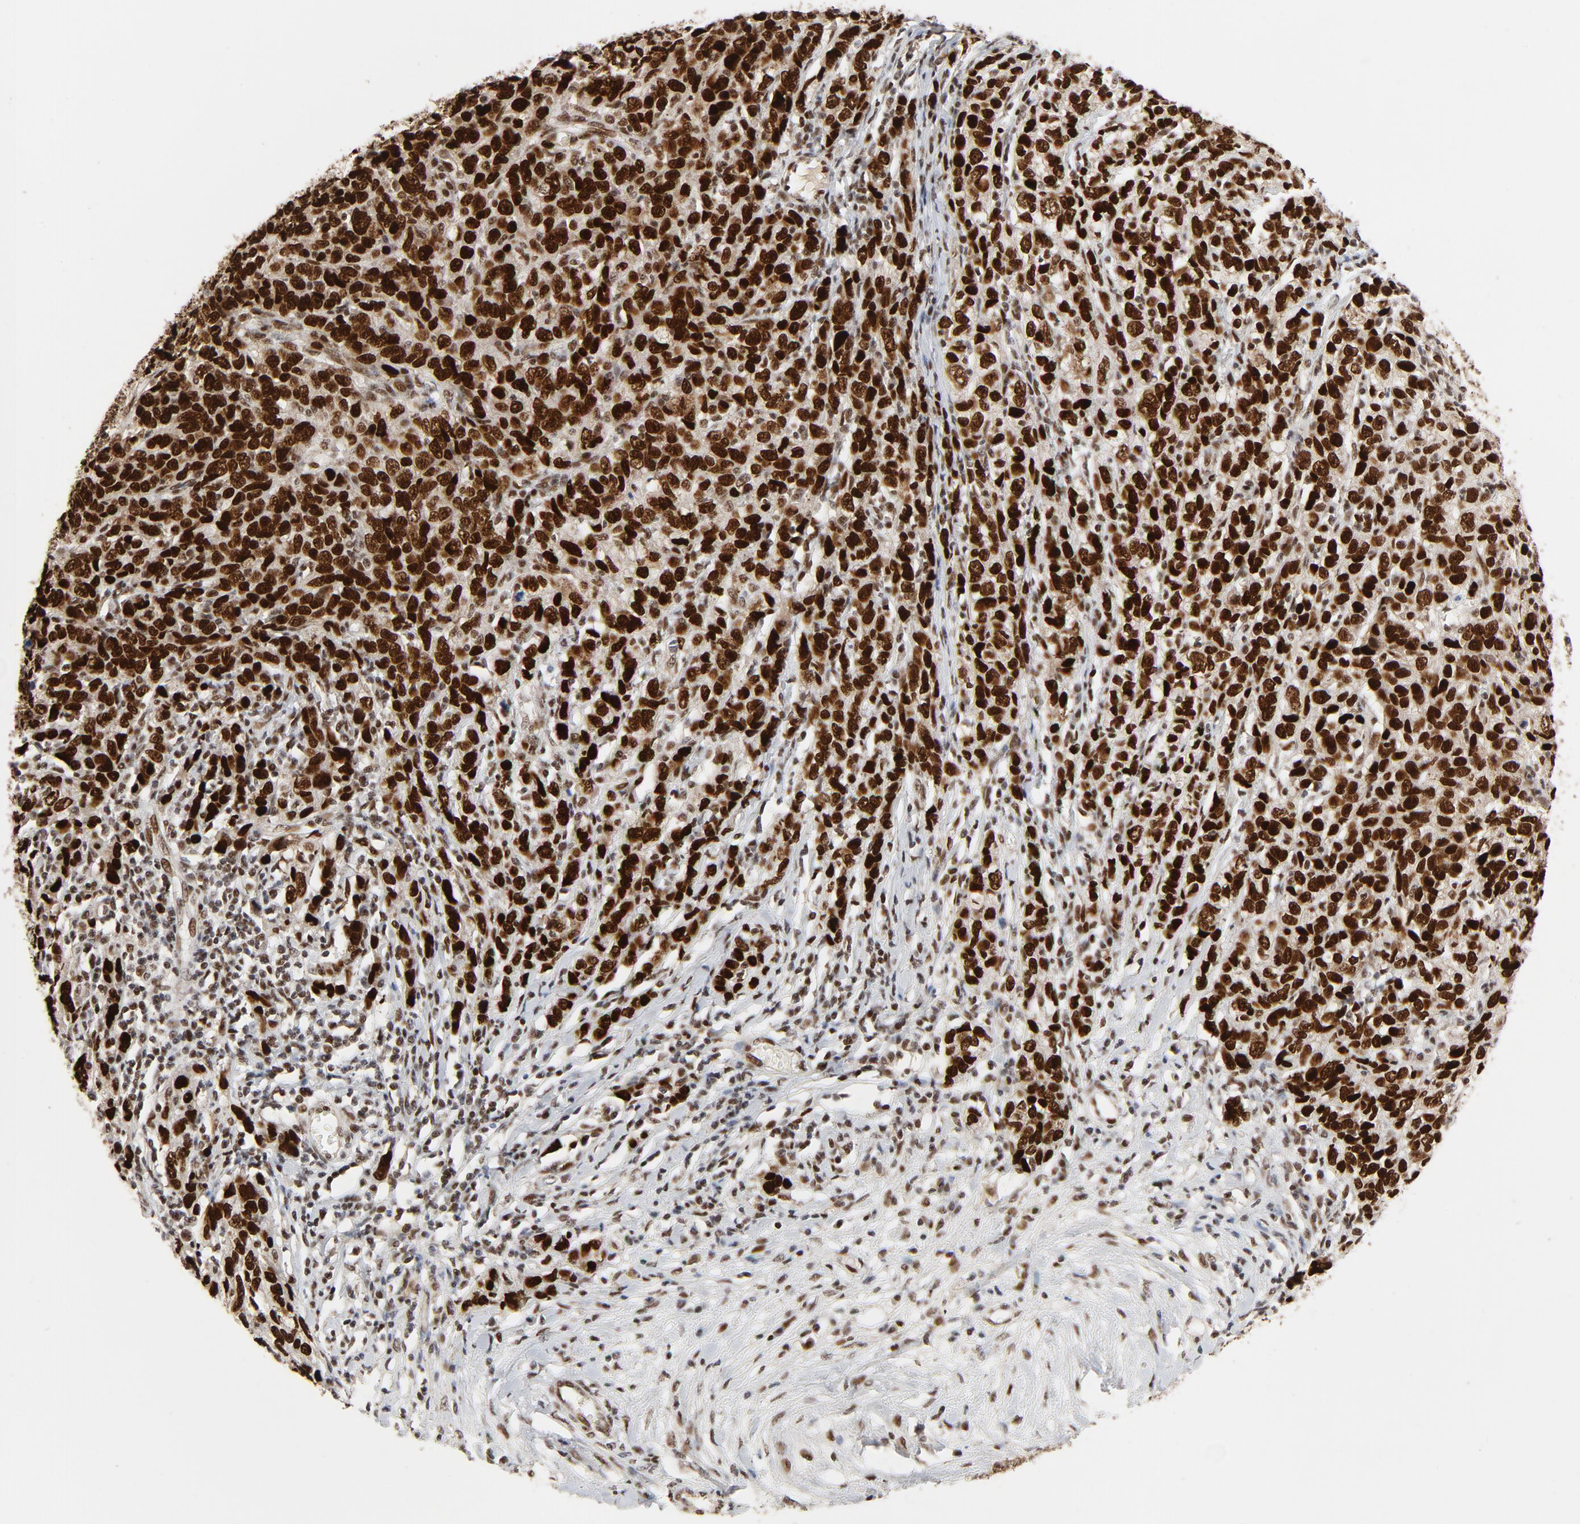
{"staining": {"intensity": "strong", "quantity": ">75%", "location": "nuclear"}, "tissue": "ovarian cancer", "cell_type": "Tumor cells", "image_type": "cancer", "snomed": [{"axis": "morphology", "description": "Cystadenocarcinoma, serous, NOS"}, {"axis": "topography", "description": "Ovary"}], "caption": "Ovarian cancer was stained to show a protein in brown. There is high levels of strong nuclear staining in about >75% of tumor cells.", "gene": "GTF2I", "patient": {"sex": "female", "age": 71}}